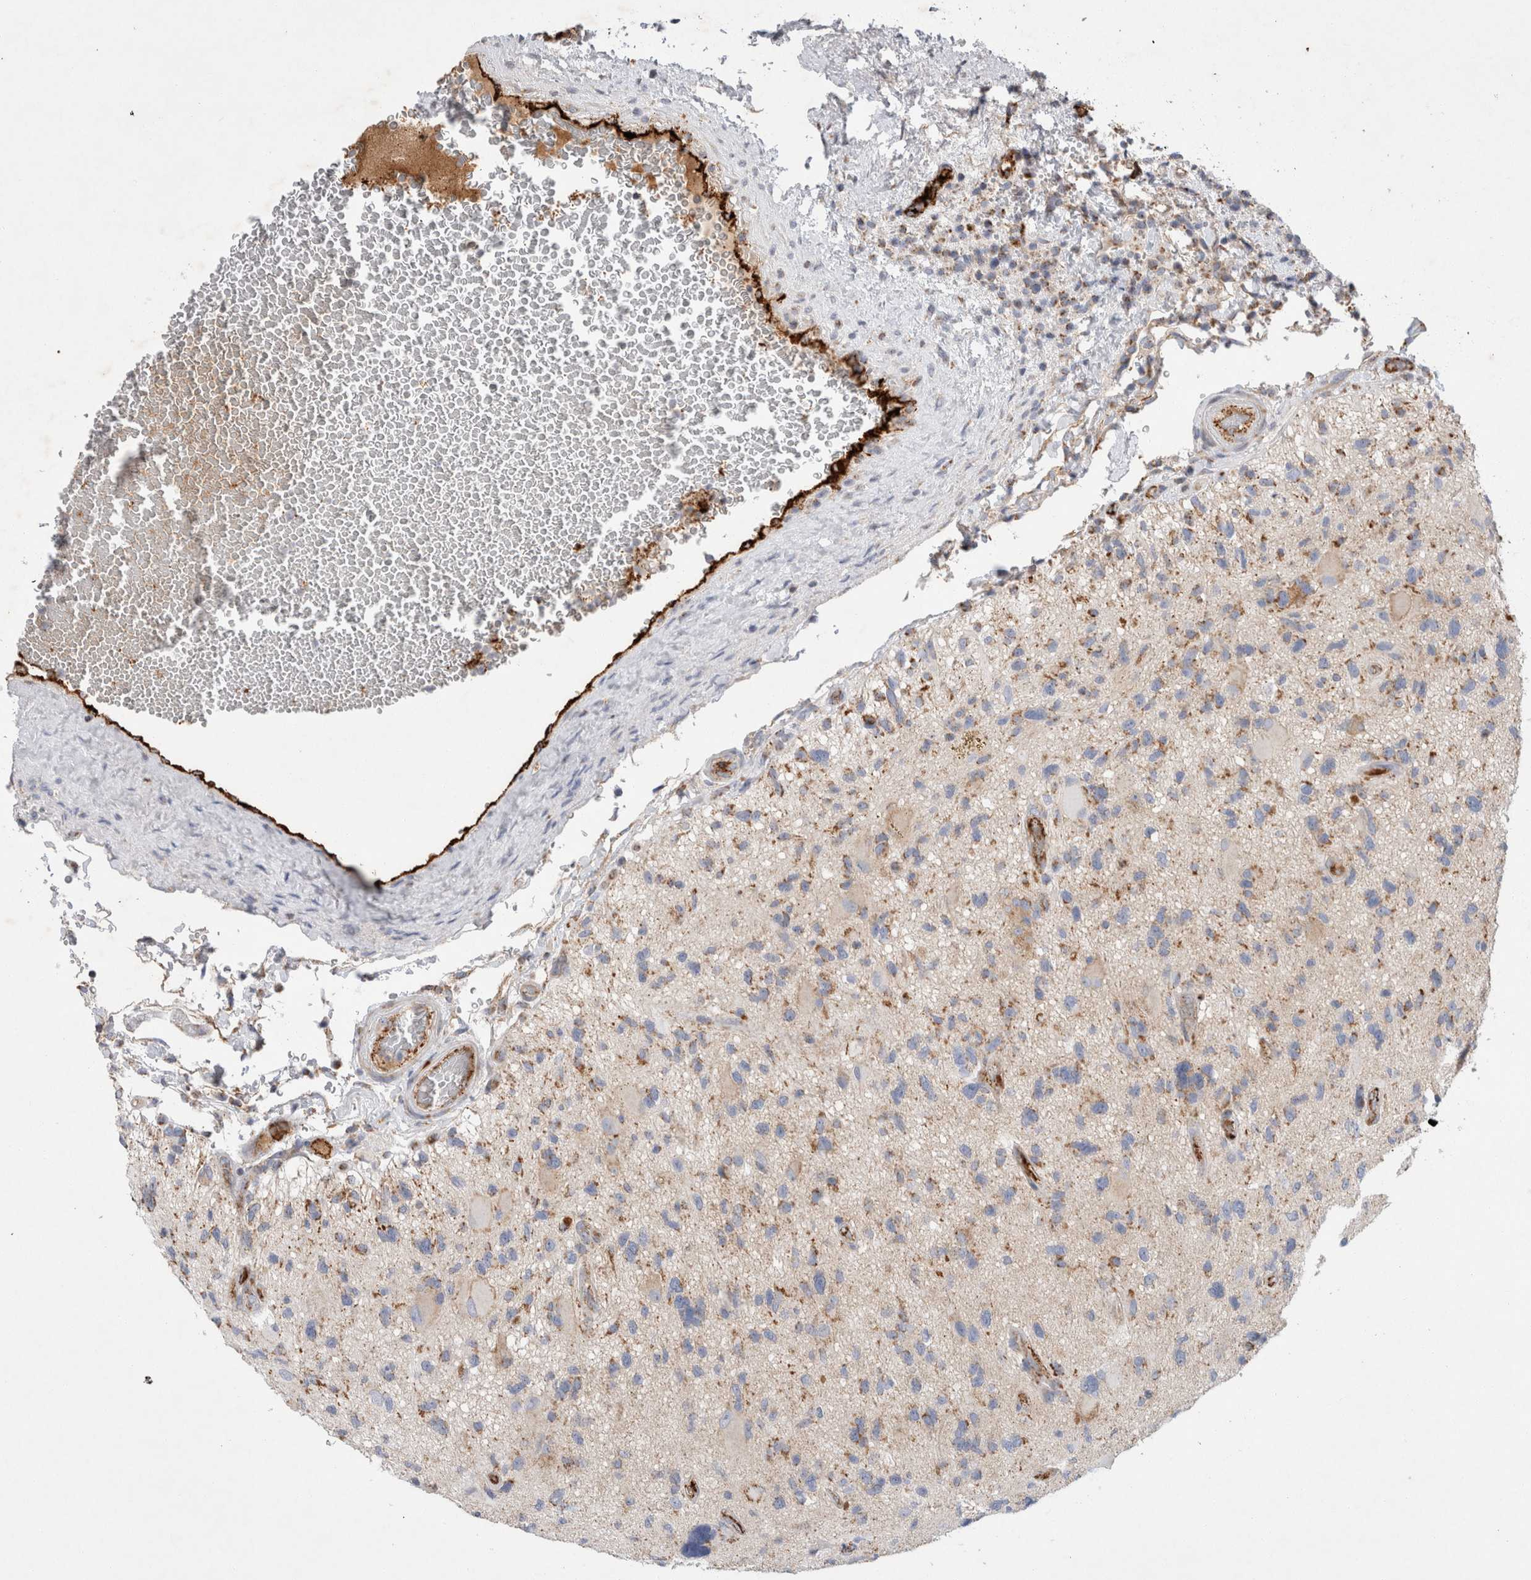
{"staining": {"intensity": "weak", "quantity": "25%-75%", "location": "cytoplasmic/membranous"}, "tissue": "glioma", "cell_type": "Tumor cells", "image_type": "cancer", "snomed": [{"axis": "morphology", "description": "Glioma, malignant, High grade"}, {"axis": "topography", "description": "Brain"}], "caption": "The micrograph reveals staining of glioma, revealing weak cytoplasmic/membranous protein positivity (brown color) within tumor cells.", "gene": "IARS2", "patient": {"sex": "male", "age": 33}}